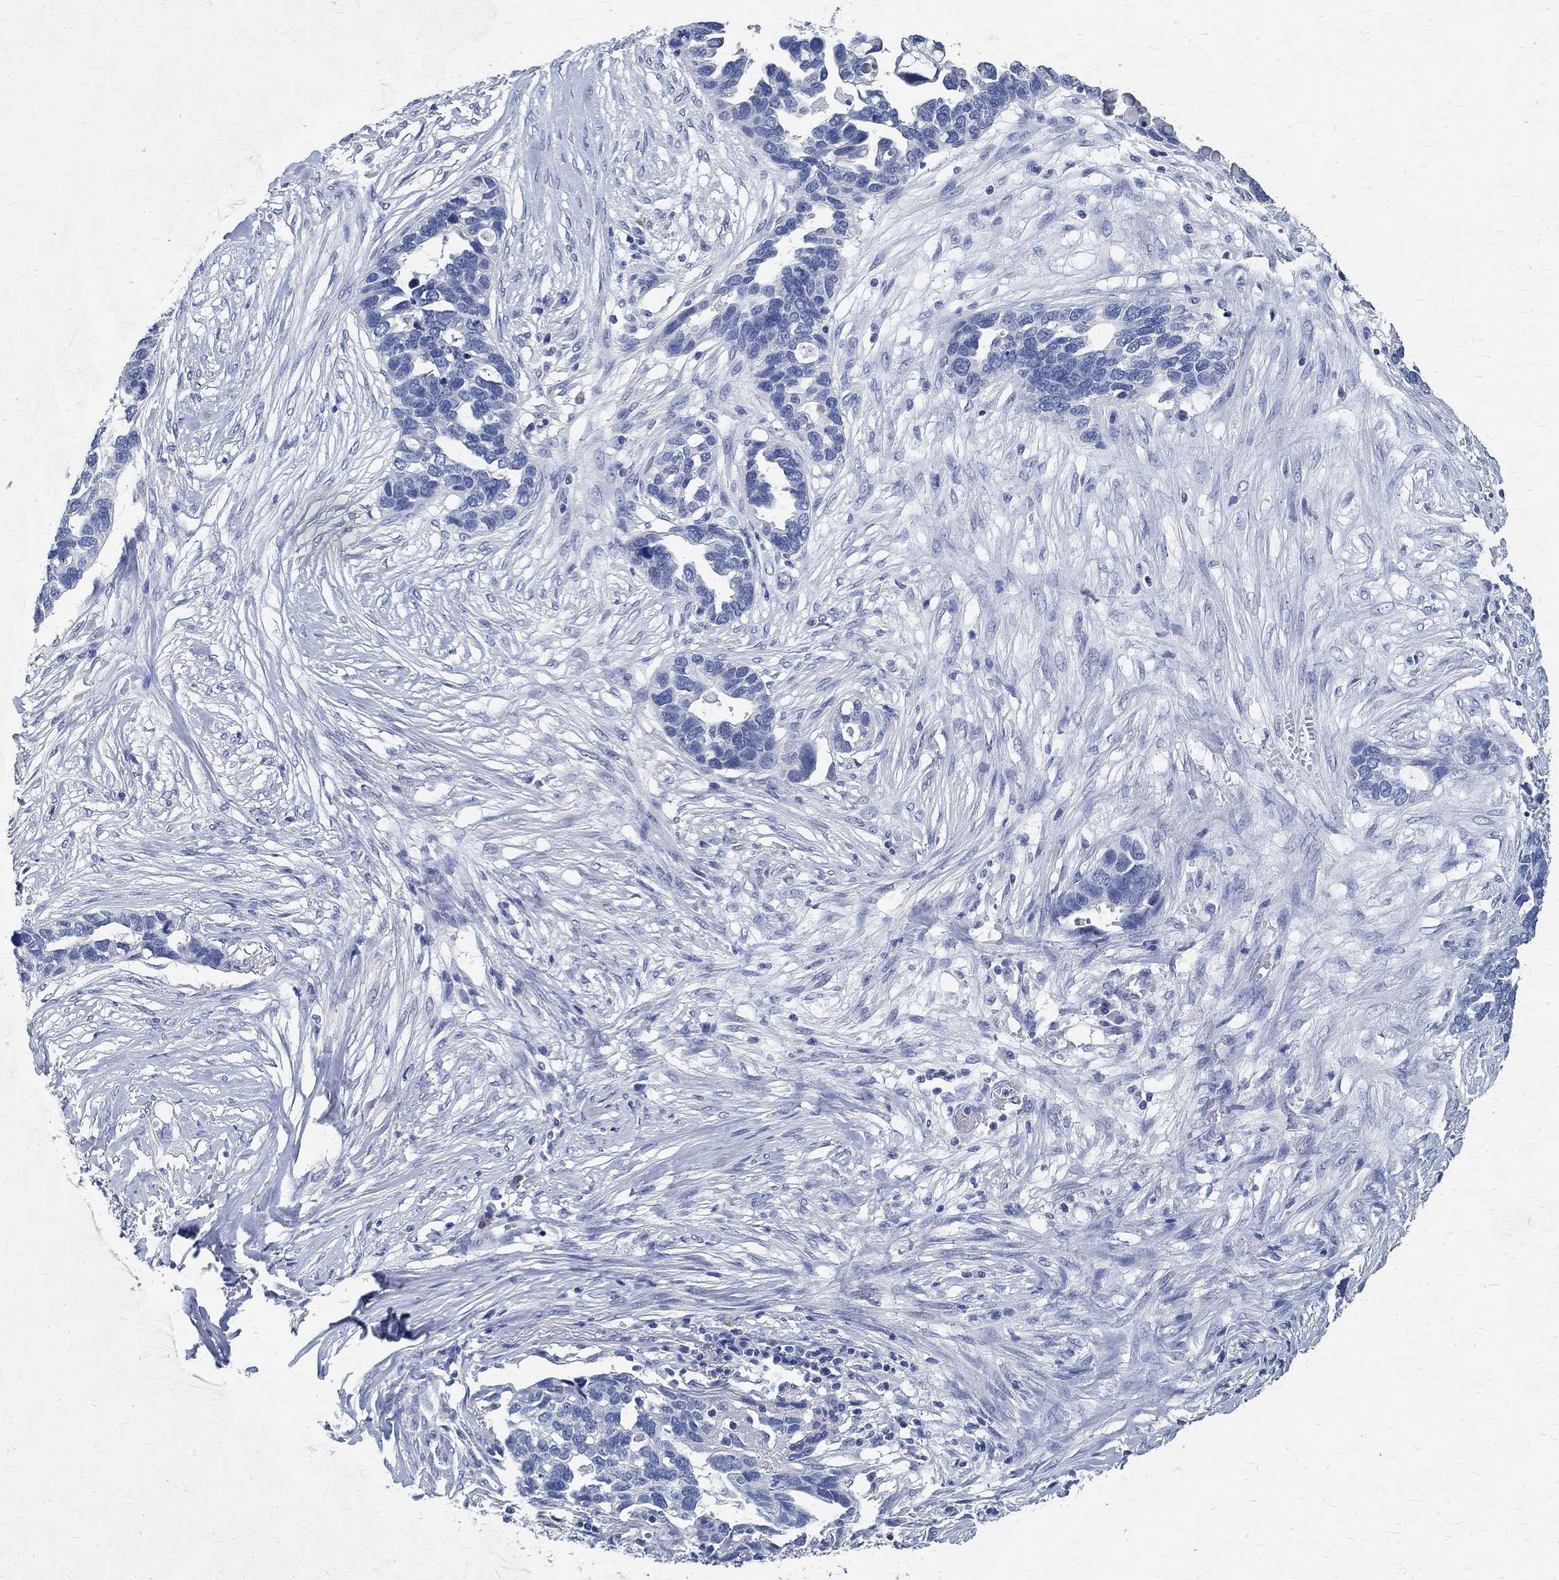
{"staining": {"intensity": "negative", "quantity": "none", "location": "none"}, "tissue": "ovarian cancer", "cell_type": "Tumor cells", "image_type": "cancer", "snomed": [{"axis": "morphology", "description": "Cystadenocarcinoma, serous, NOS"}, {"axis": "topography", "description": "Ovary"}], "caption": "A high-resolution micrograph shows immunohistochemistry staining of ovarian cancer, which shows no significant staining in tumor cells.", "gene": "PRX", "patient": {"sex": "female", "age": 54}}